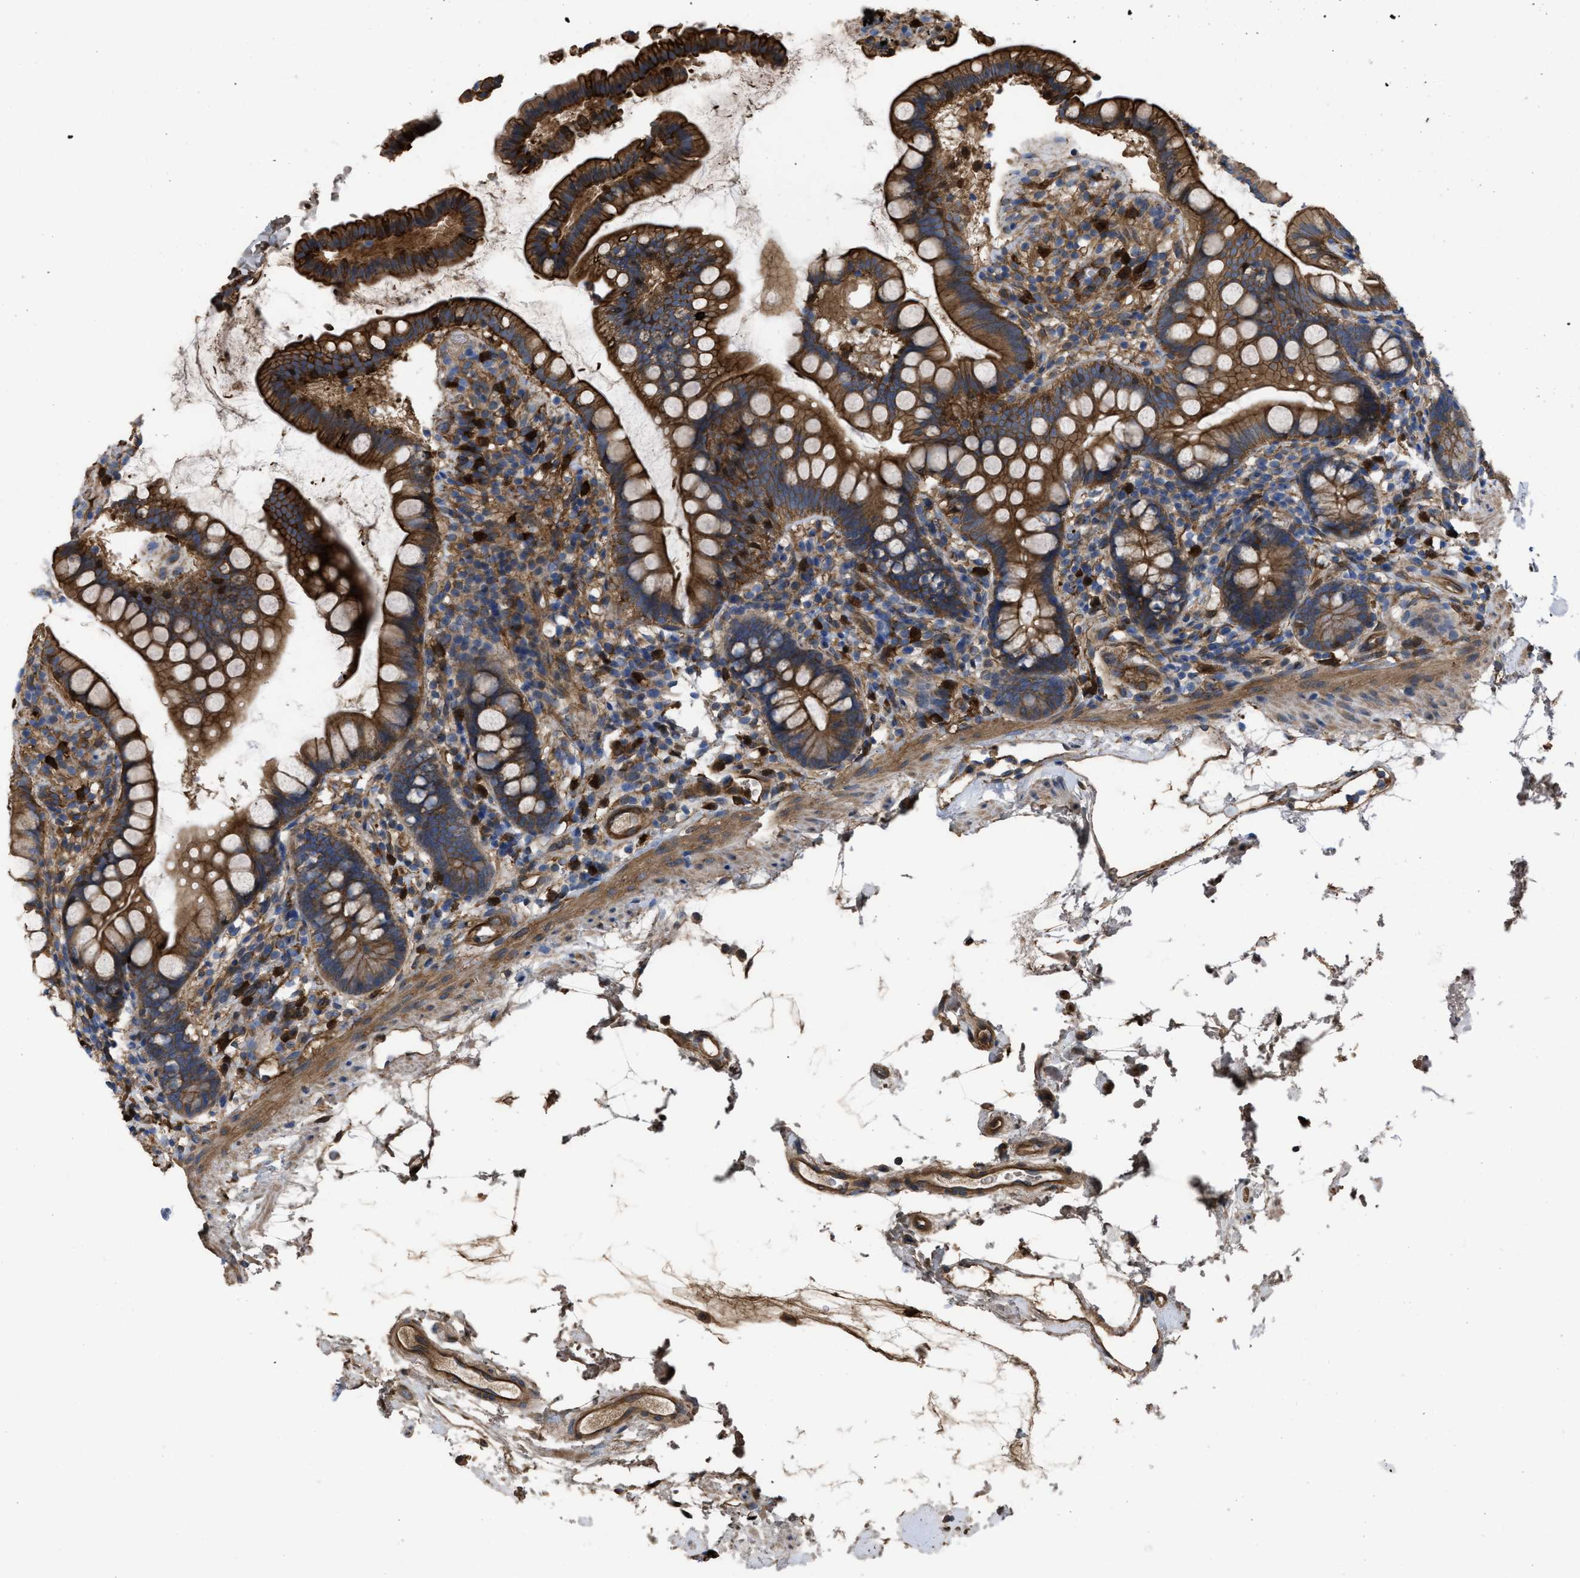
{"staining": {"intensity": "strong", "quantity": "25%-75%", "location": "cytoplasmic/membranous"}, "tissue": "small intestine", "cell_type": "Glandular cells", "image_type": "normal", "snomed": [{"axis": "morphology", "description": "Normal tissue, NOS"}, {"axis": "topography", "description": "Small intestine"}], "caption": "Immunohistochemistry histopathology image of normal small intestine: small intestine stained using immunohistochemistry (IHC) displays high levels of strong protein expression localized specifically in the cytoplasmic/membranous of glandular cells, appearing as a cytoplasmic/membranous brown color.", "gene": "TRIOBP", "patient": {"sex": "female", "age": 84}}